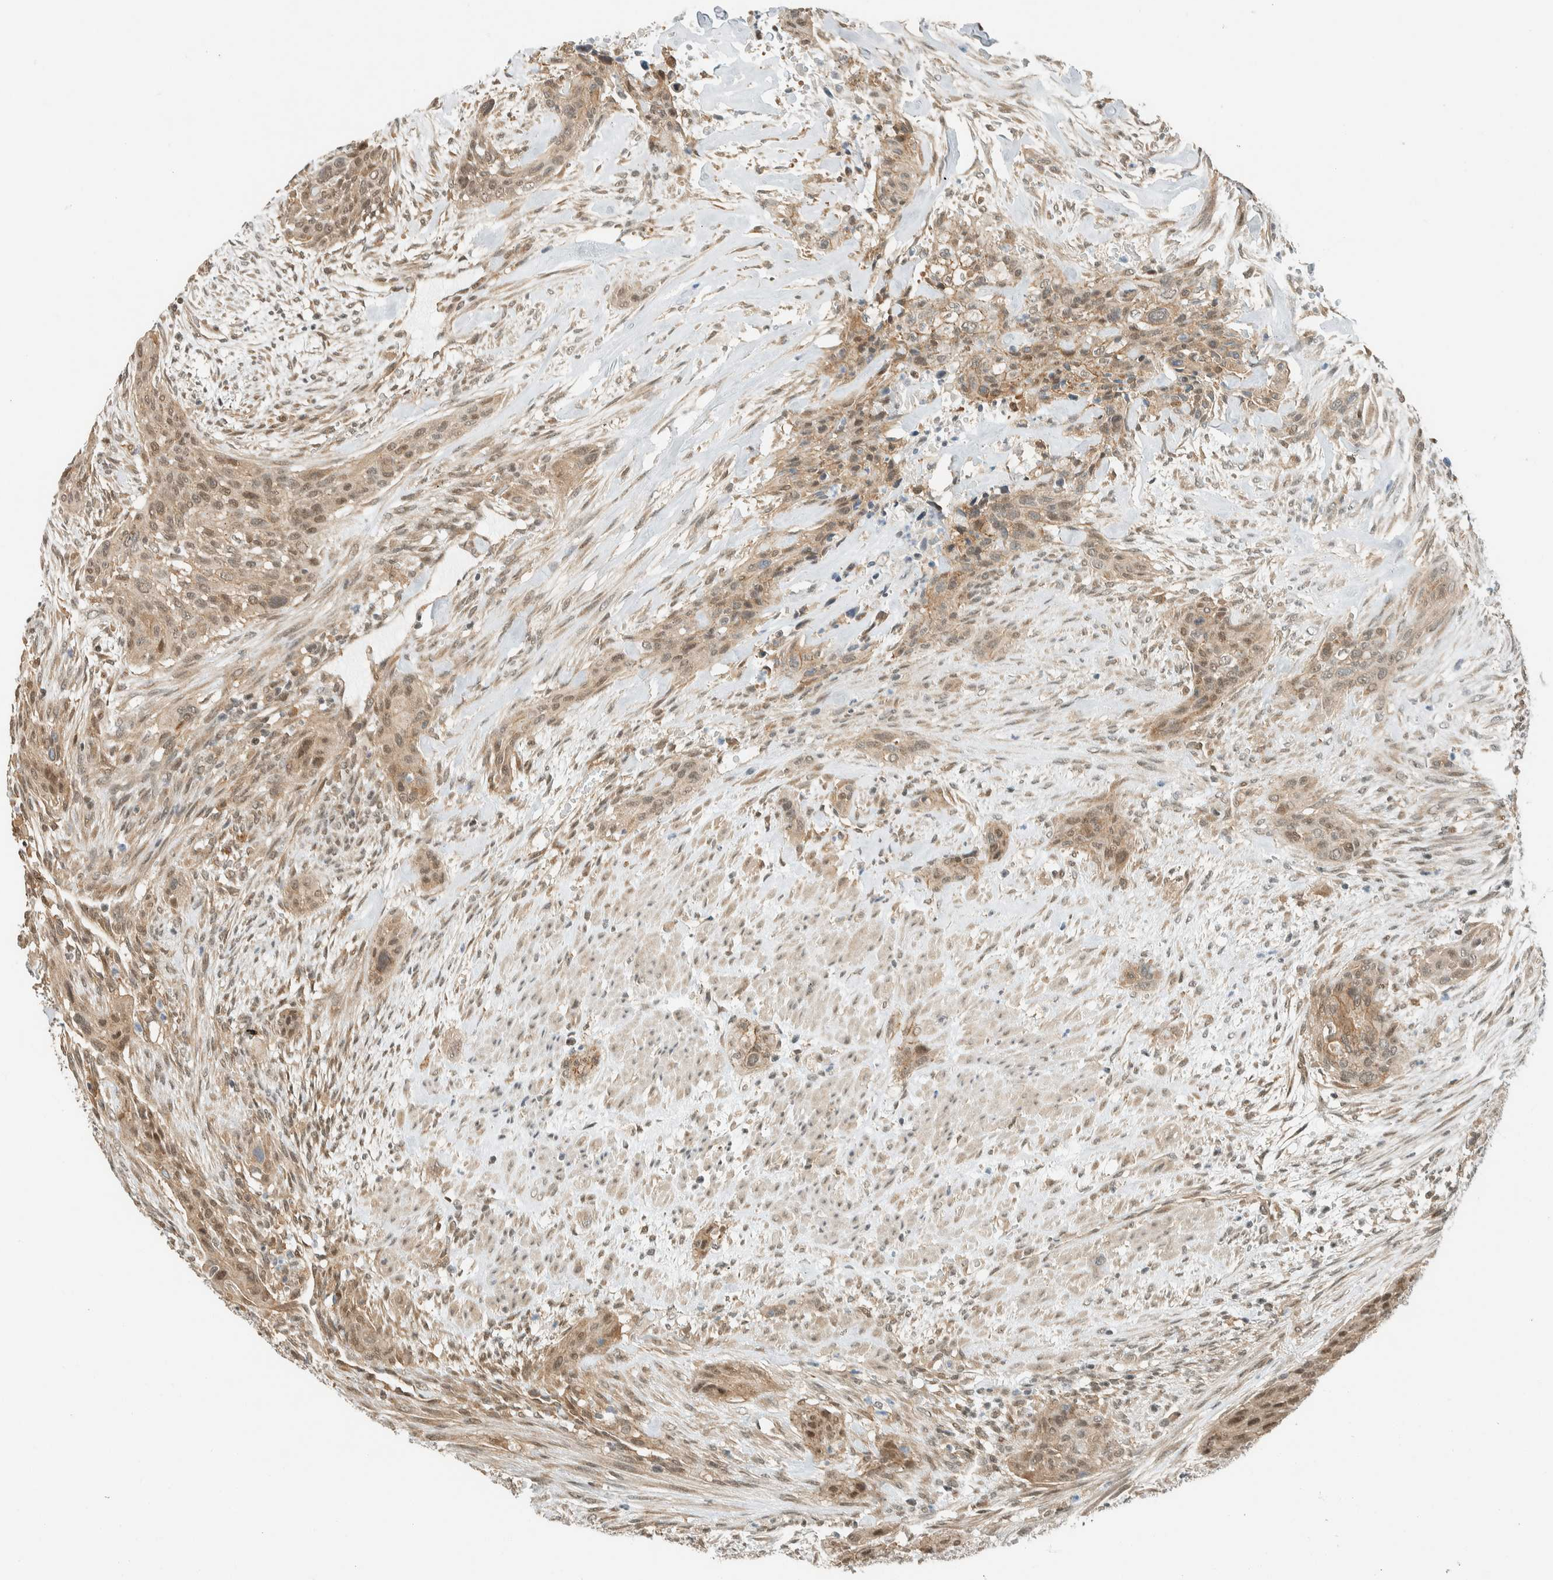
{"staining": {"intensity": "moderate", "quantity": ">75%", "location": "cytoplasmic/membranous,nuclear"}, "tissue": "urothelial cancer", "cell_type": "Tumor cells", "image_type": "cancer", "snomed": [{"axis": "morphology", "description": "Urothelial carcinoma, High grade"}, {"axis": "topography", "description": "Urinary bladder"}], "caption": "The micrograph reveals staining of urothelial cancer, revealing moderate cytoplasmic/membranous and nuclear protein positivity (brown color) within tumor cells.", "gene": "NIBAN2", "patient": {"sex": "male", "age": 35}}